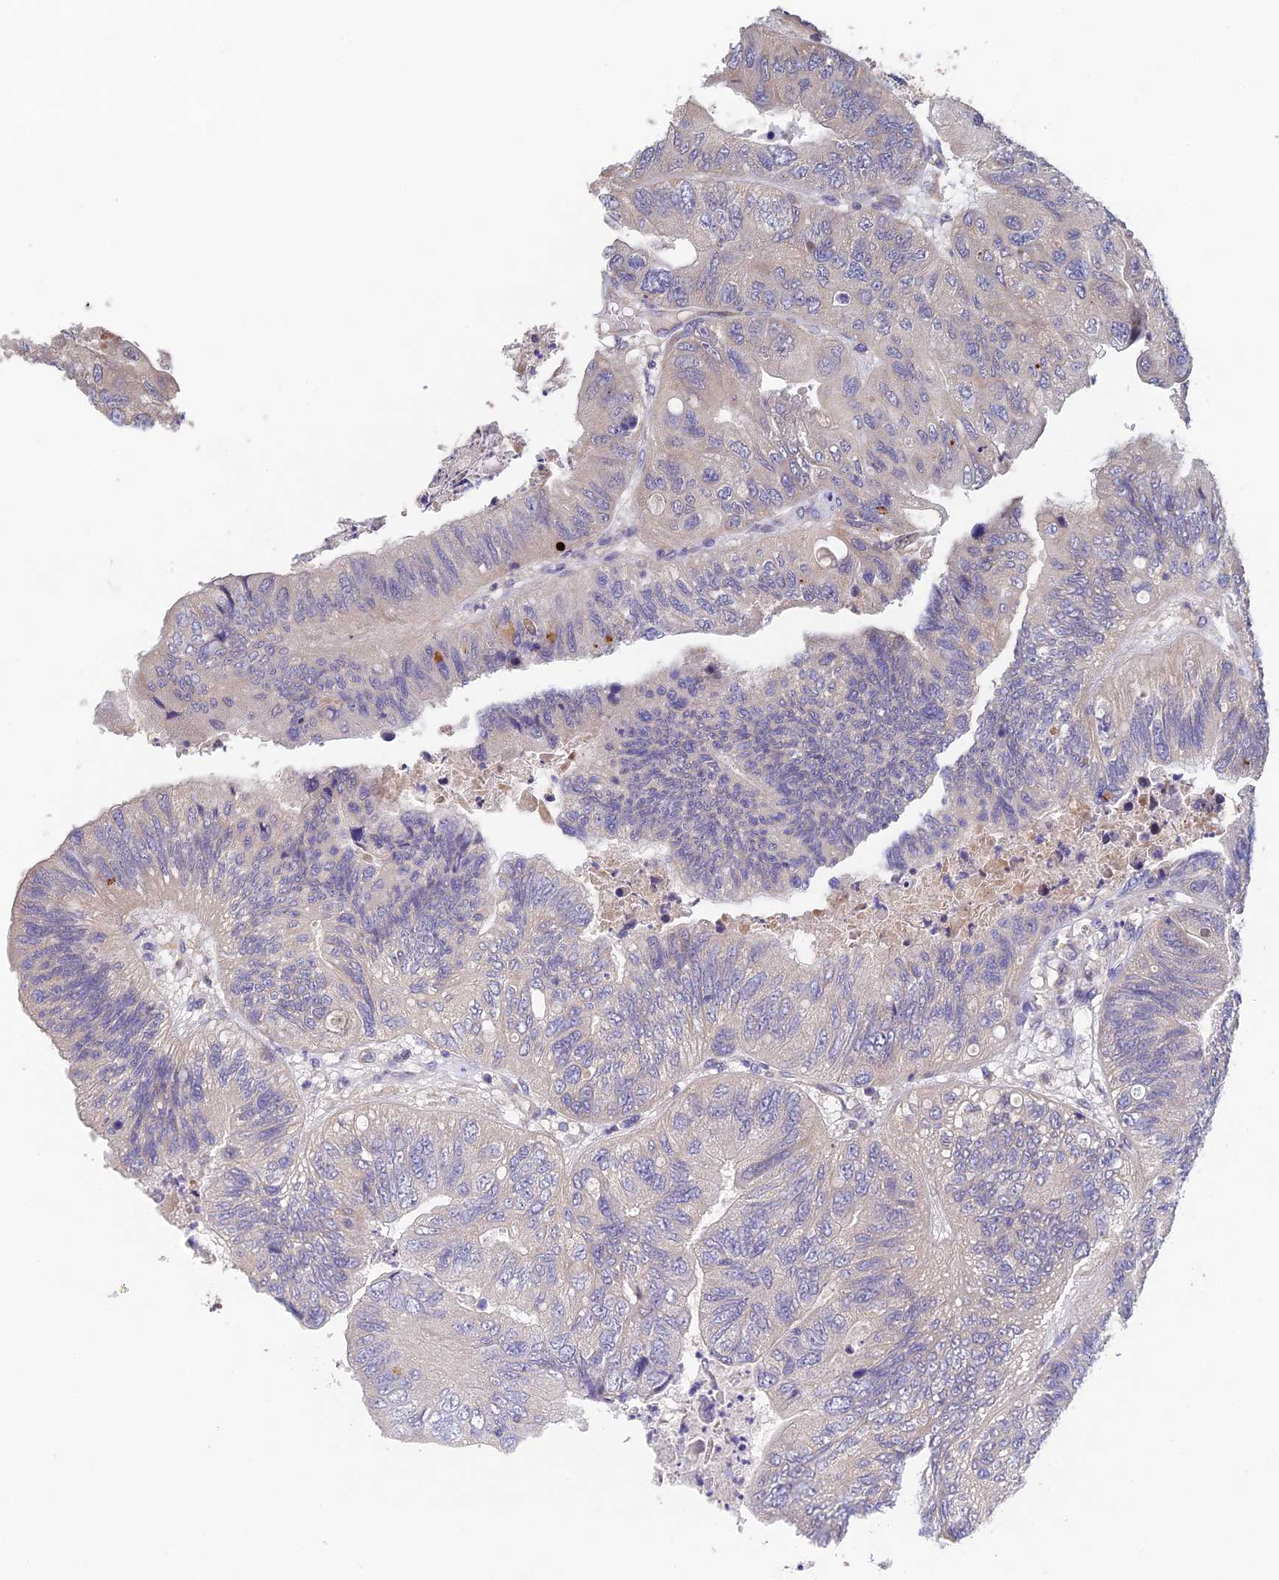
{"staining": {"intensity": "negative", "quantity": "none", "location": "none"}, "tissue": "colorectal cancer", "cell_type": "Tumor cells", "image_type": "cancer", "snomed": [{"axis": "morphology", "description": "Adenocarcinoma, NOS"}, {"axis": "topography", "description": "Rectum"}], "caption": "Photomicrograph shows no significant protein staining in tumor cells of colorectal cancer.", "gene": "ADAMTS13", "patient": {"sex": "male", "age": 63}}